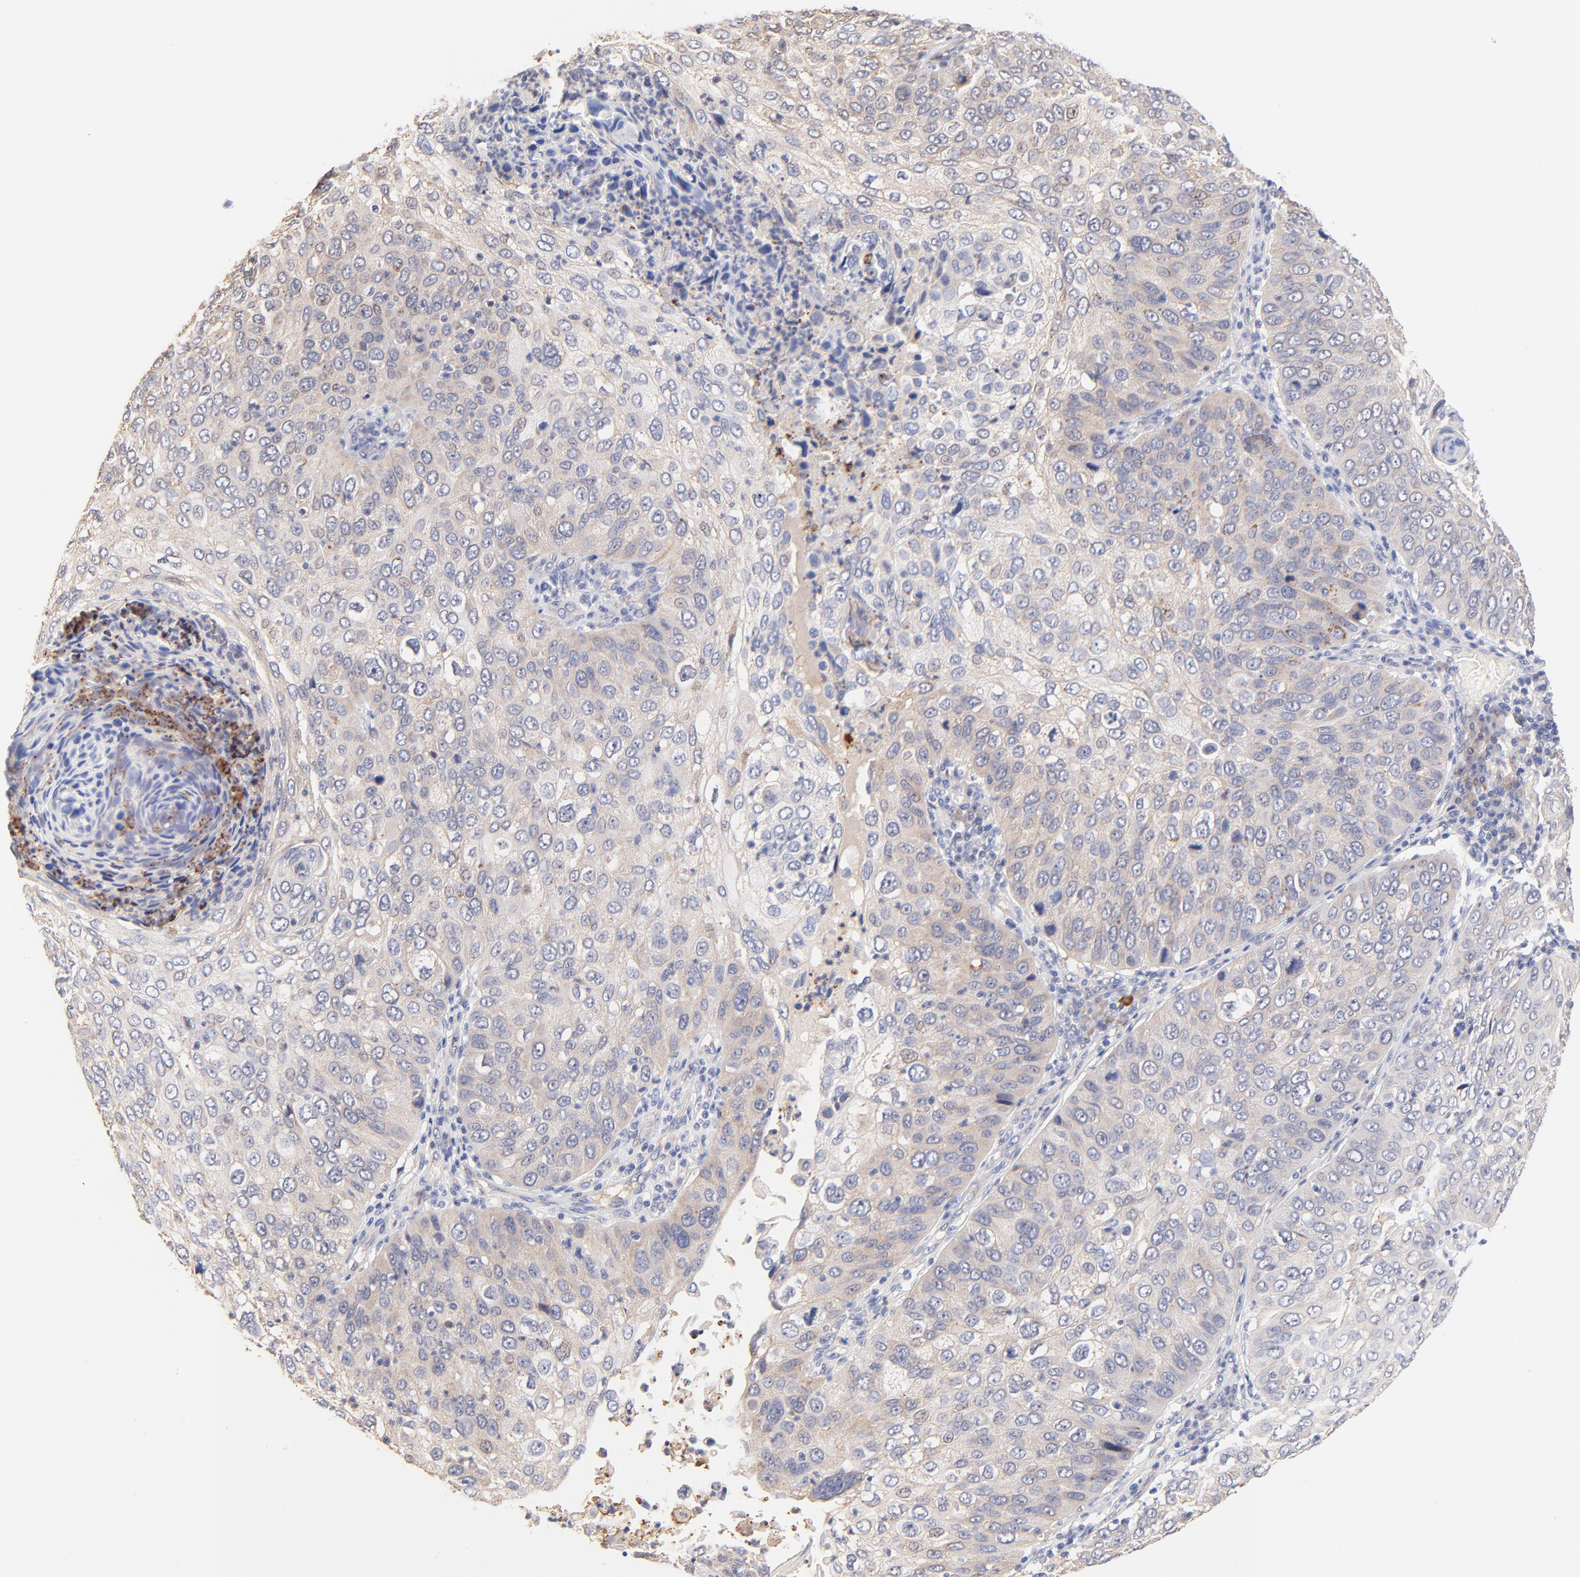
{"staining": {"intensity": "weak", "quantity": ">75%", "location": "cytoplasmic/membranous"}, "tissue": "skin cancer", "cell_type": "Tumor cells", "image_type": "cancer", "snomed": [{"axis": "morphology", "description": "Squamous cell carcinoma, NOS"}, {"axis": "topography", "description": "Skin"}], "caption": "Tumor cells exhibit weak cytoplasmic/membranous expression in approximately >75% of cells in skin cancer (squamous cell carcinoma).", "gene": "PTK7", "patient": {"sex": "male", "age": 87}}